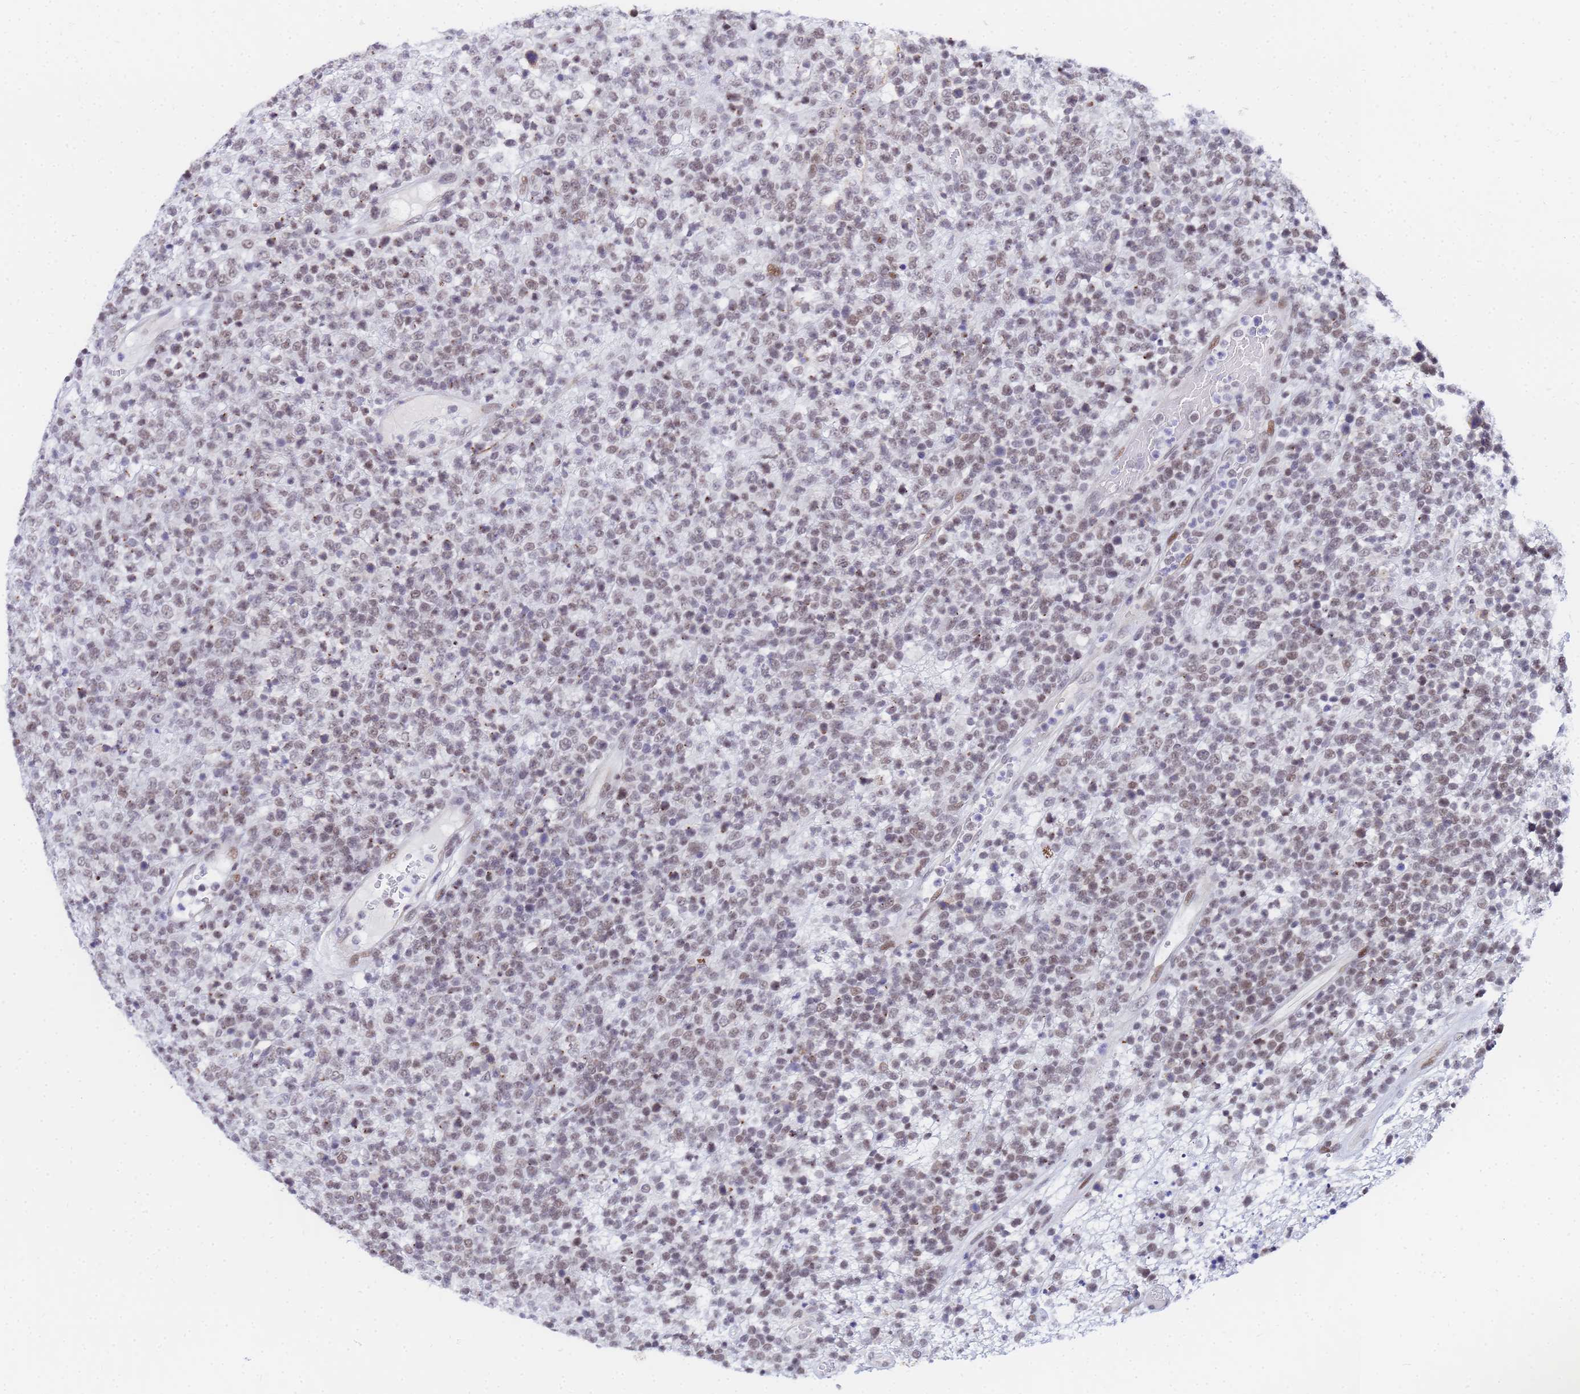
{"staining": {"intensity": "weak", "quantity": "25%-75%", "location": "nuclear"}, "tissue": "lymphoma", "cell_type": "Tumor cells", "image_type": "cancer", "snomed": [{"axis": "morphology", "description": "Malignant lymphoma, non-Hodgkin's type, High grade"}, {"axis": "topography", "description": "Colon"}], "caption": "DAB (3,3'-diaminobenzidine) immunohistochemical staining of human high-grade malignant lymphoma, non-Hodgkin's type displays weak nuclear protein staining in about 25%-75% of tumor cells.", "gene": "CKMT1A", "patient": {"sex": "female", "age": 53}}